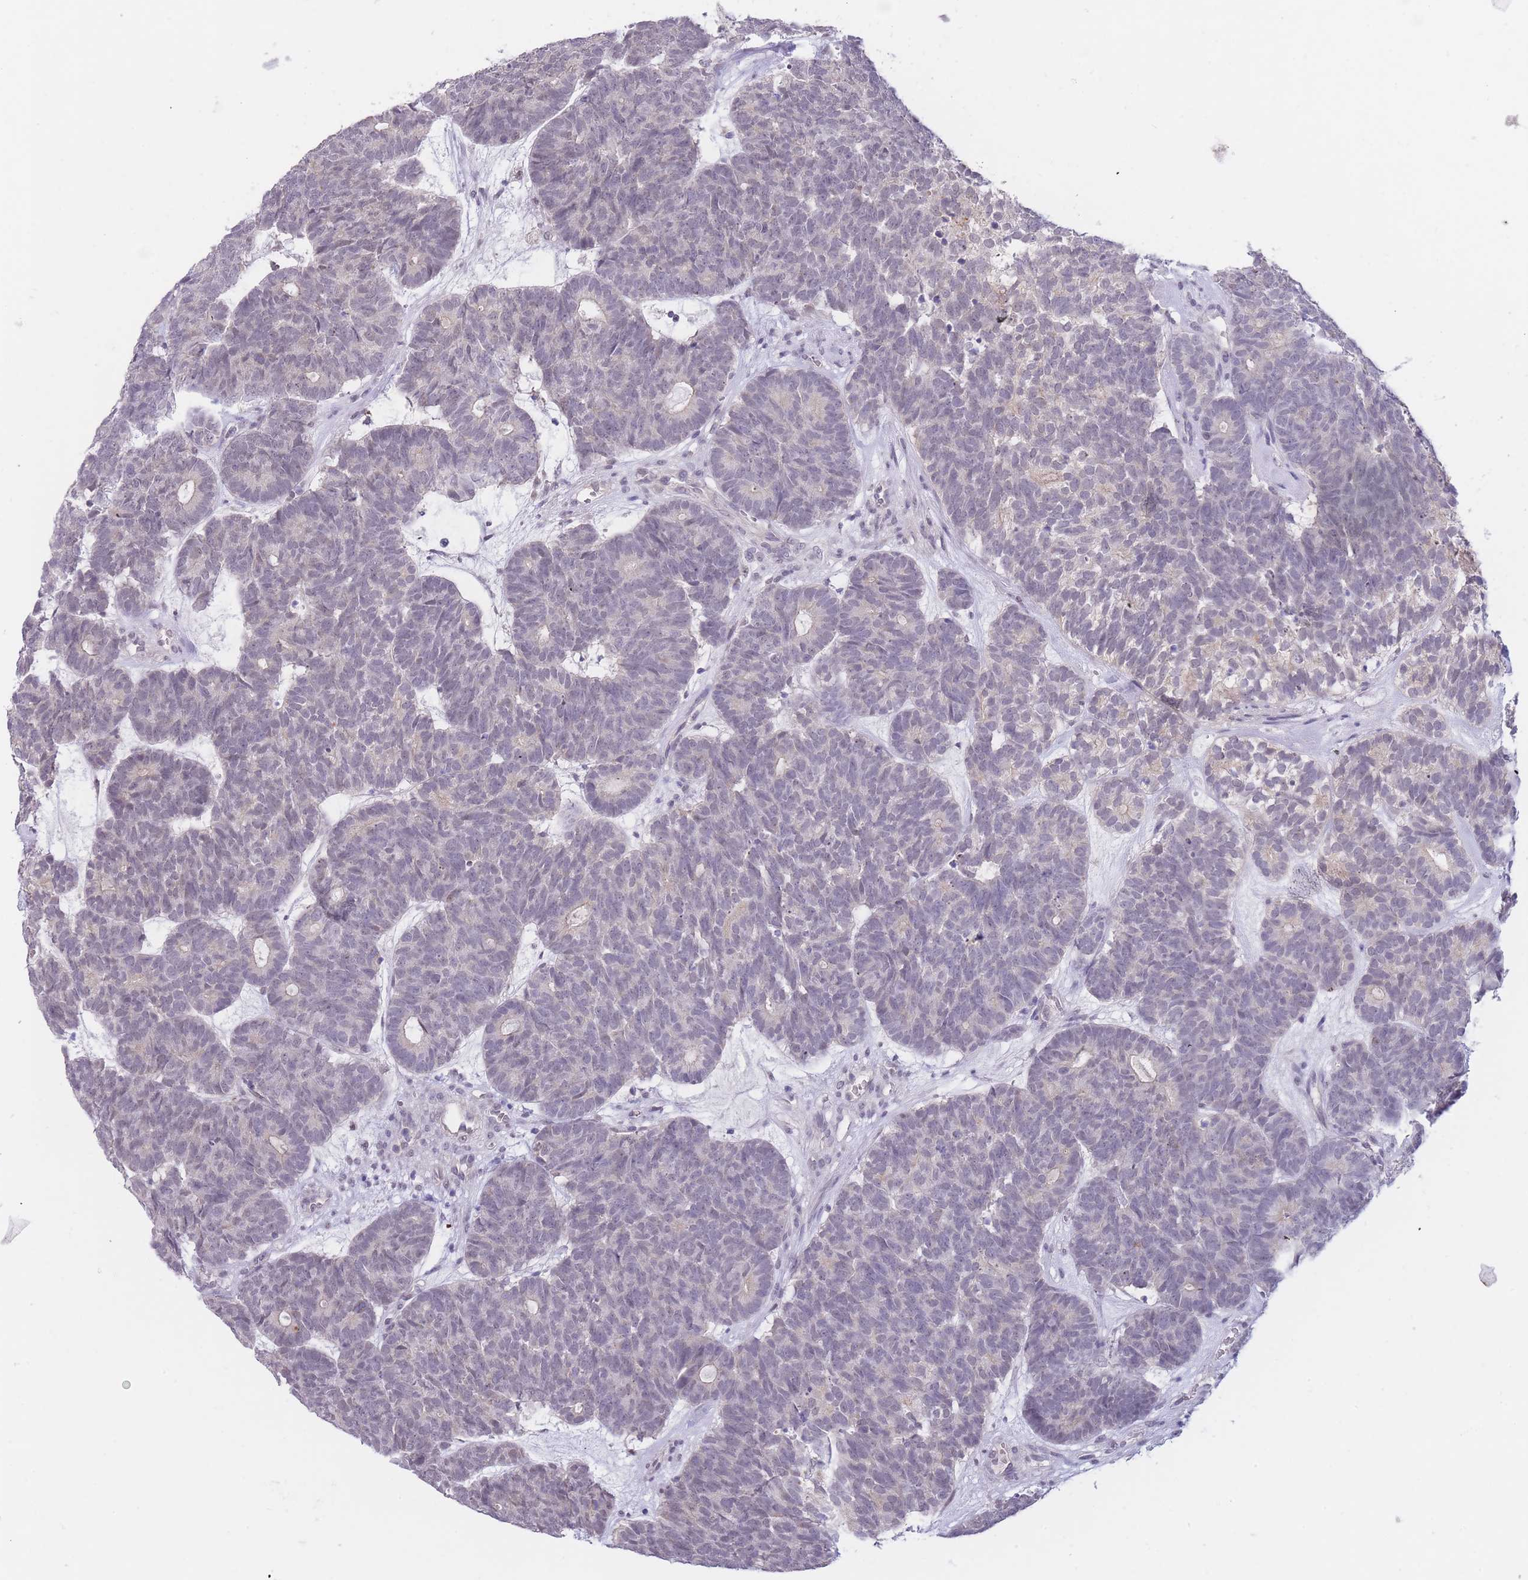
{"staining": {"intensity": "weak", "quantity": "25%-75%", "location": "nuclear"}, "tissue": "head and neck cancer", "cell_type": "Tumor cells", "image_type": "cancer", "snomed": [{"axis": "morphology", "description": "Adenocarcinoma, NOS"}, {"axis": "topography", "description": "Head-Neck"}], "caption": "A high-resolution histopathology image shows IHC staining of head and neck cancer, which exhibits weak nuclear staining in about 25%-75% of tumor cells.", "gene": "GOLGA6L25", "patient": {"sex": "female", "age": 81}}